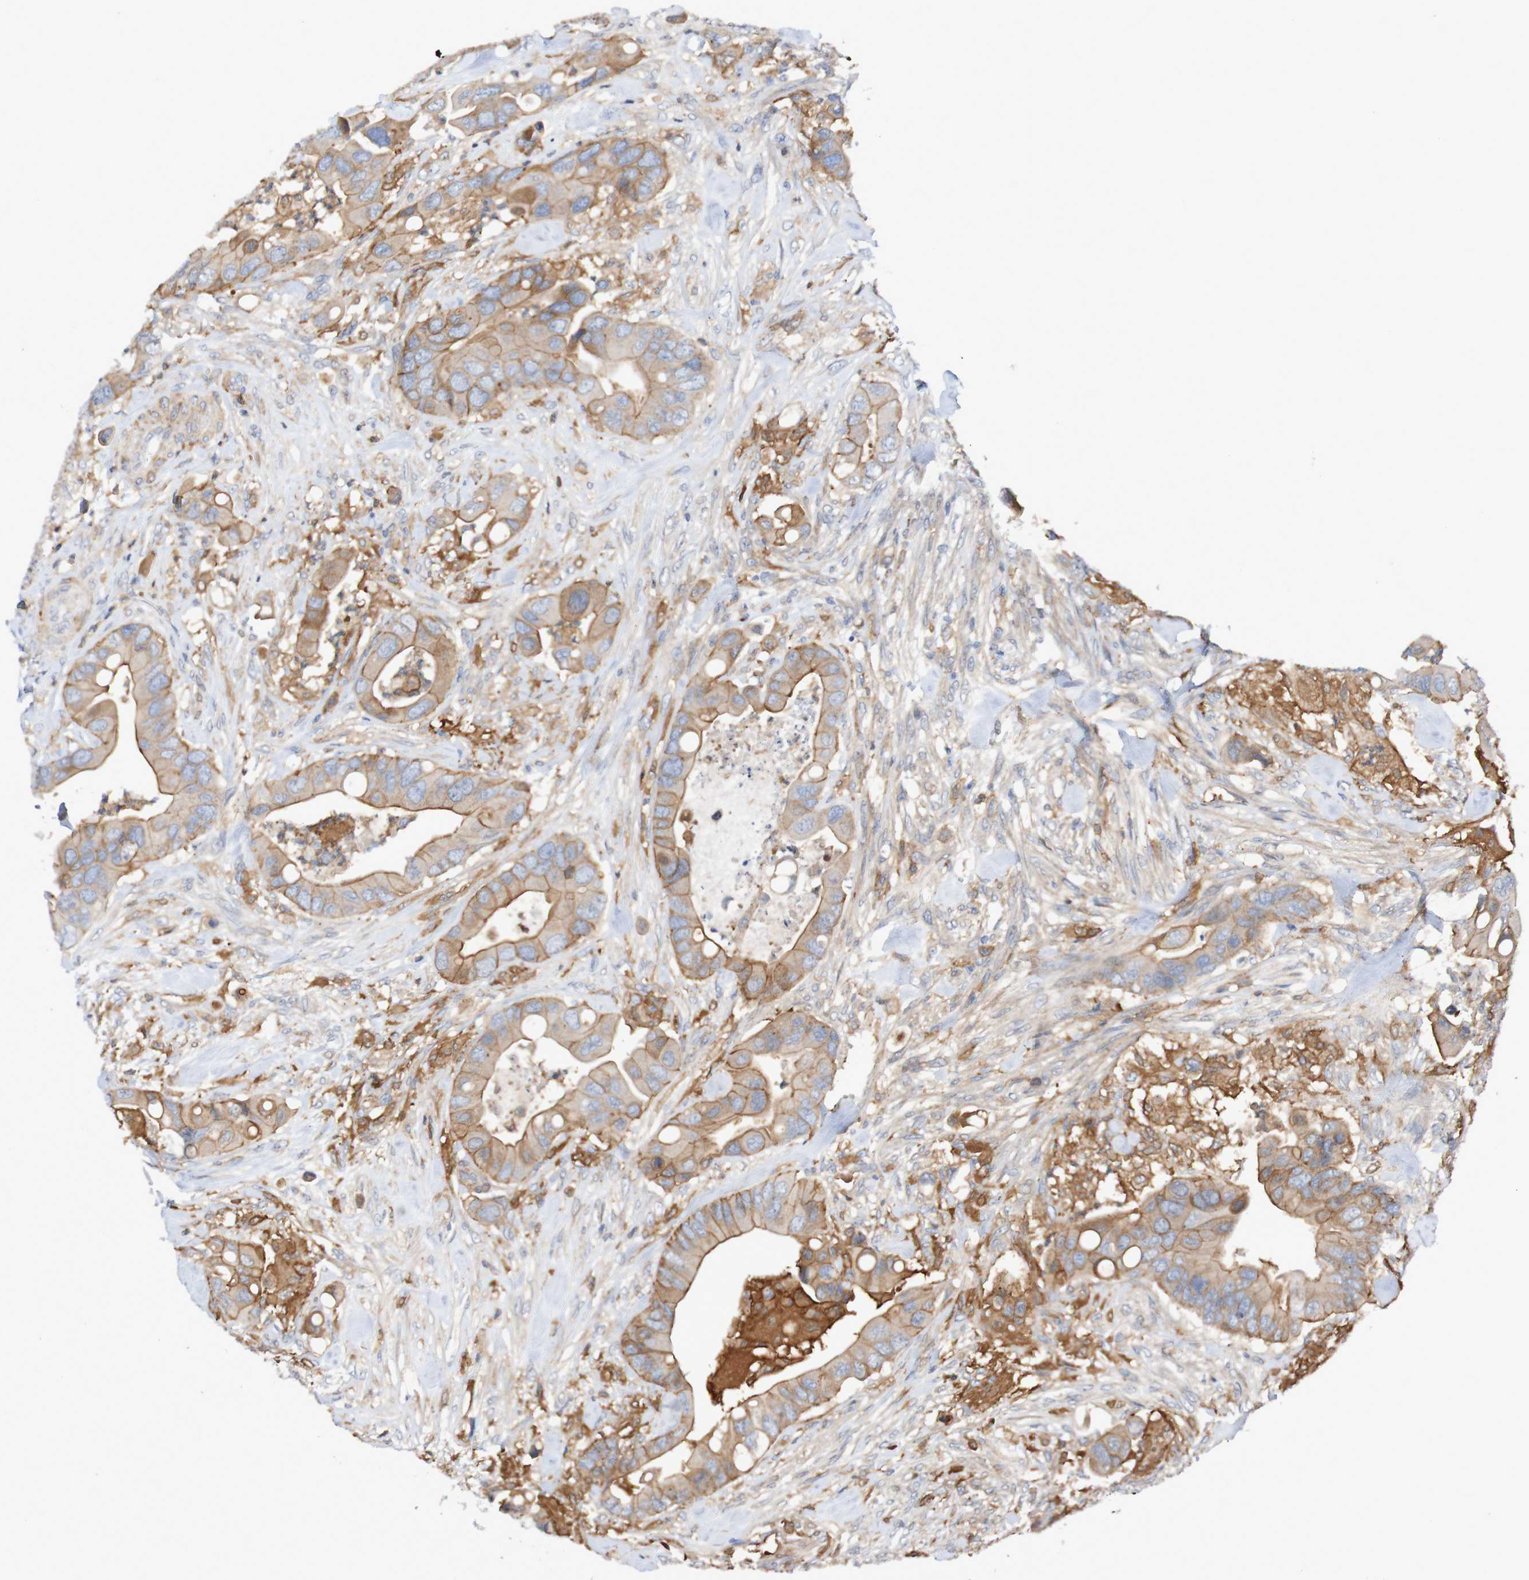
{"staining": {"intensity": "moderate", "quantity": ">75%", "location": "cytoplasmic/membranous"}, "tissue": "colorectal cancer", "cell_type": "Tumor cells", "image_type": "cancer", "snomed": [{"axis": "morphology", "description": "Adenocarcinoma, NOS"}, {"axis": "topography", "description": "Rectum"}], "caption": "Moderate cytoplasmic/membranous positivity for a protein is identified in approximately >75% of tumor cells of colorectal cancer using immunohistochemistry (IHC).", "gene": "SCRG1", "patient": {"sex": "female", "age": 57}}